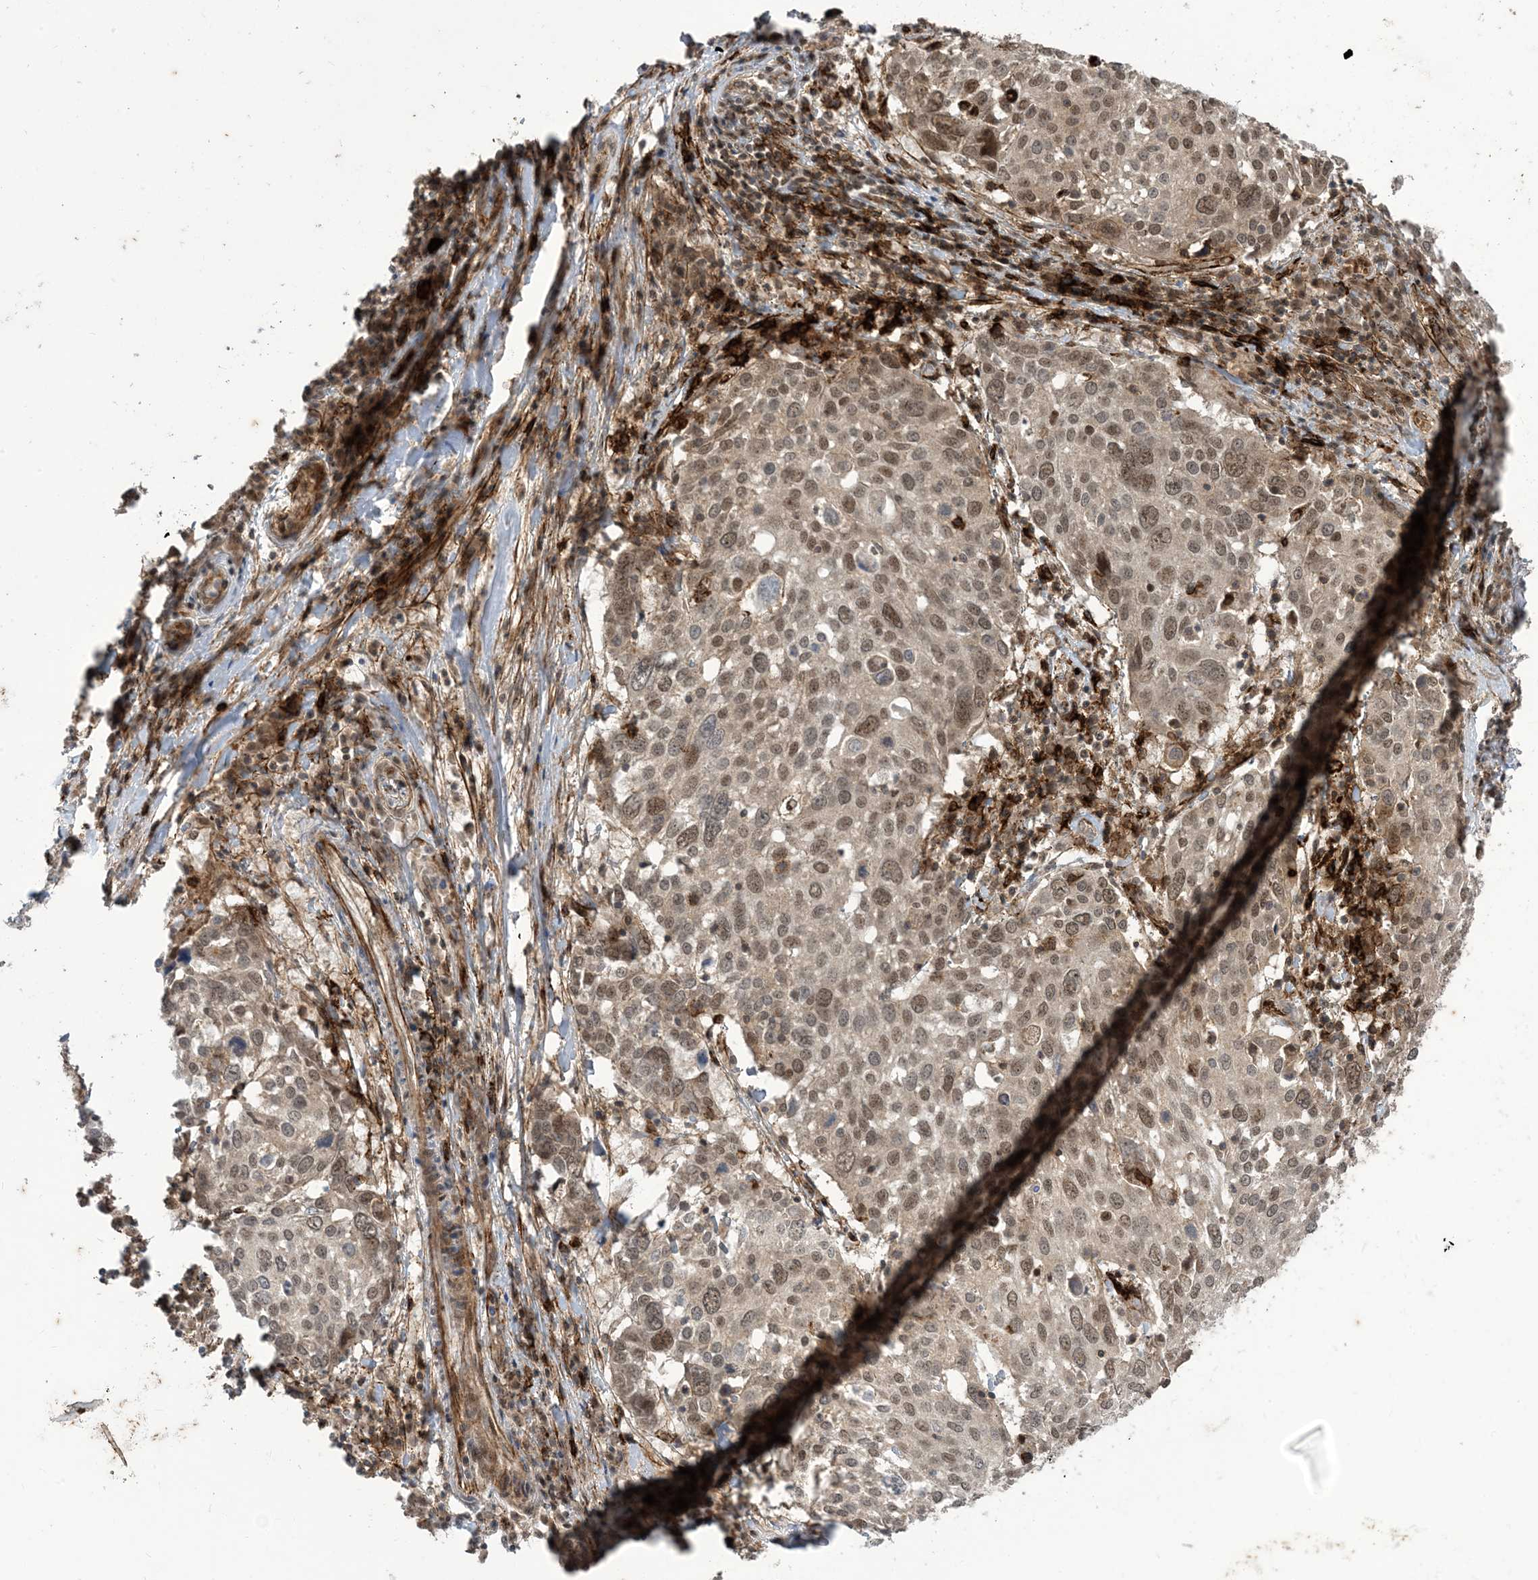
{"staining": {"intensity": "moderate", "quantity": ">75%", "location": "nuclear"}, "tissue": "lung cancer", "cell_type": "Tumor cells", "image_type": "cancer", "snomed": [{"axis": "morphology", "description": "Squamous cell carcinoma, NOS"}, {"axis": "topography", "description": "Lung"}], "caption": "Lung cancer stained with DAB IHC reveals medium levels of moderate nuclear expression in about >75% of tumor cells.", "gene": "LAGE3", "patient": {"sex": "male", "age": 65}}